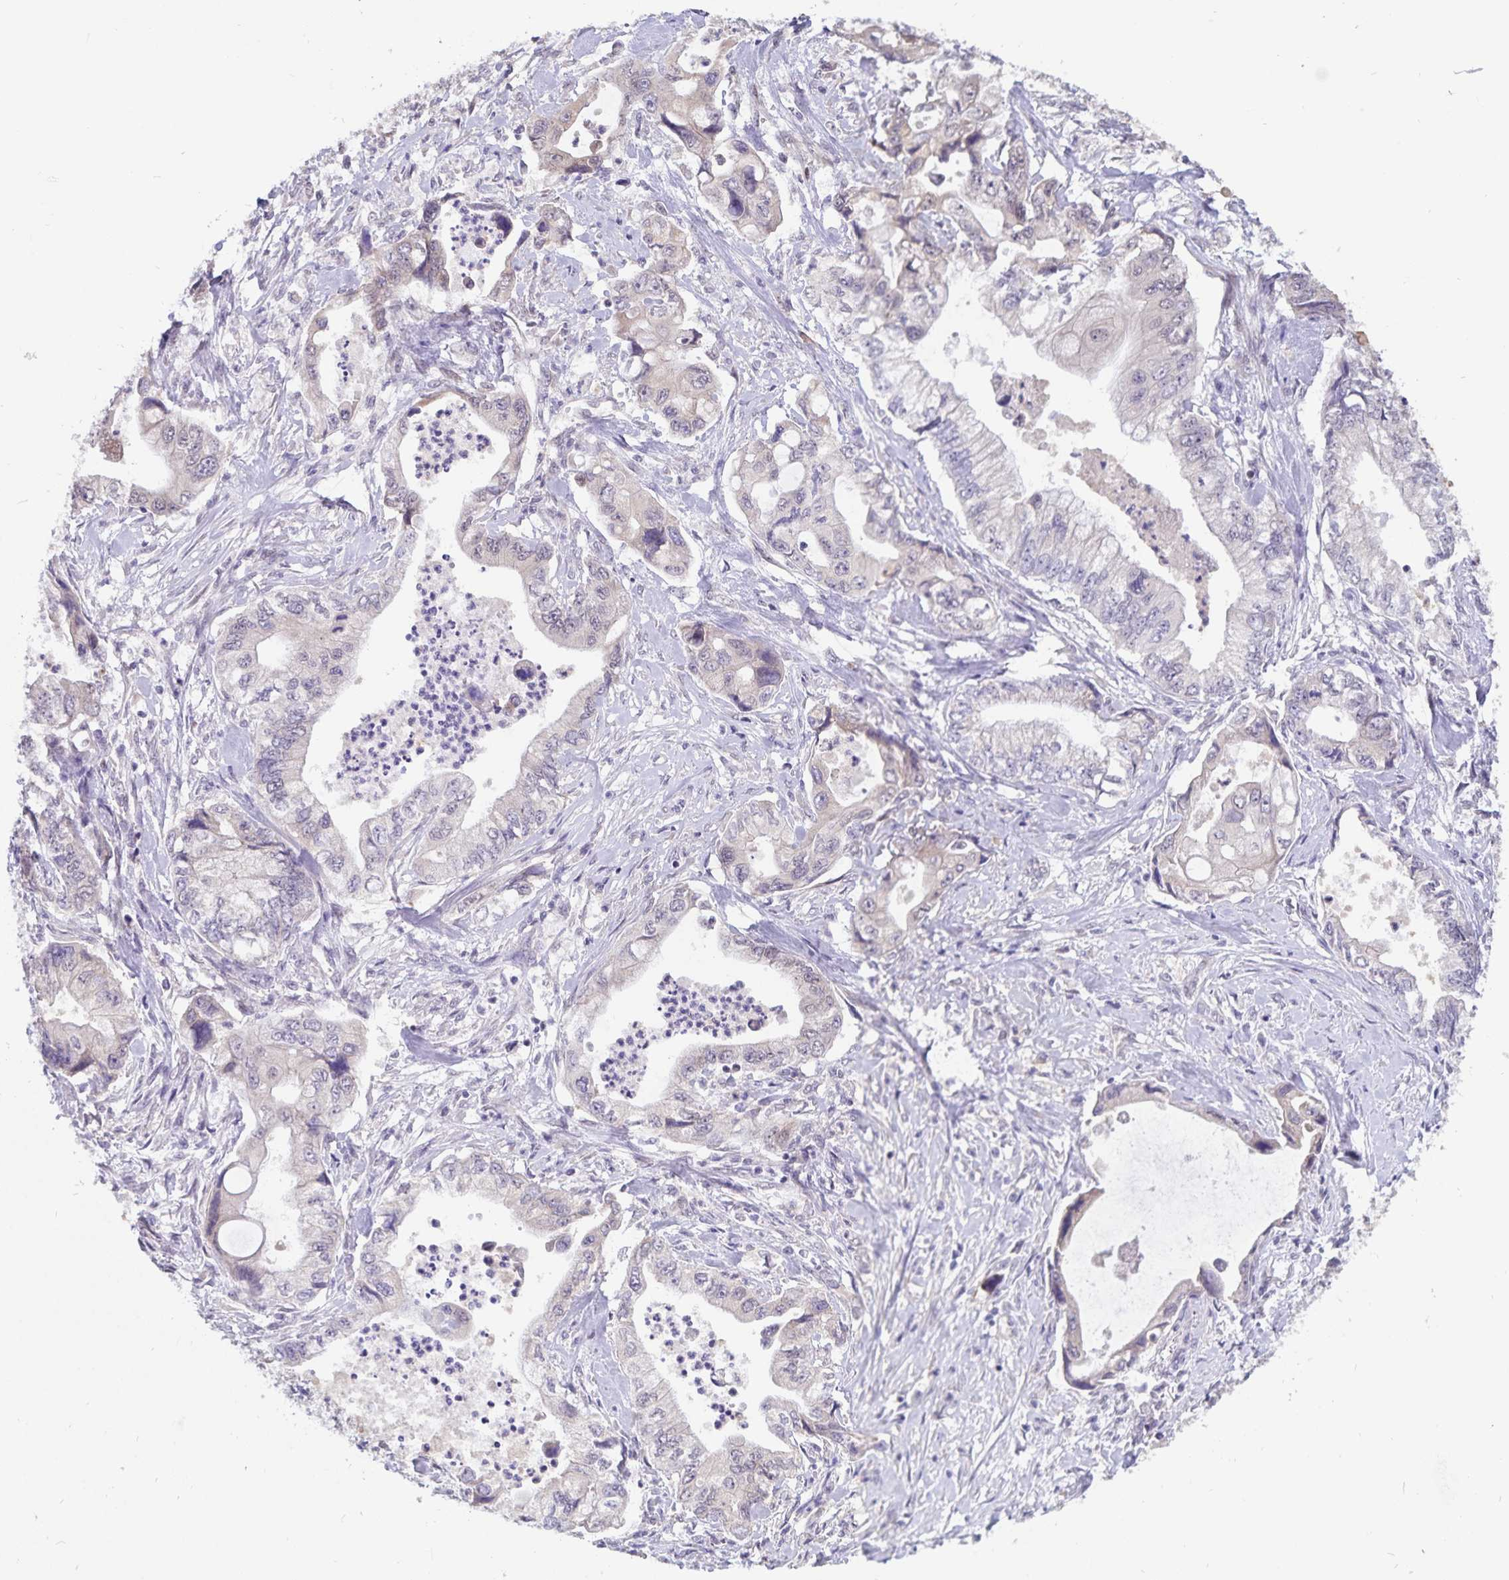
{"staining": {"intensity": "negative", "quantity": "none", "location": "none"}, "tissue": "stomach cancer", "cell_type": "Tumor cells", "image_type": "cancer", "snomed": [{"axis": "morphology", "description": "Adenocarcinoma, NOS"}, {"axis": "topography", "description": "Pancreas"}, {"axis": "topography", "description": "Stomach, upper"}], "caption": "Adenocarcinoma (stomach) stained for a protein using IHC displays no staining tumor cells.", "gene": "ATP2A2", "patient": {"sex": "male", "age": 77}}